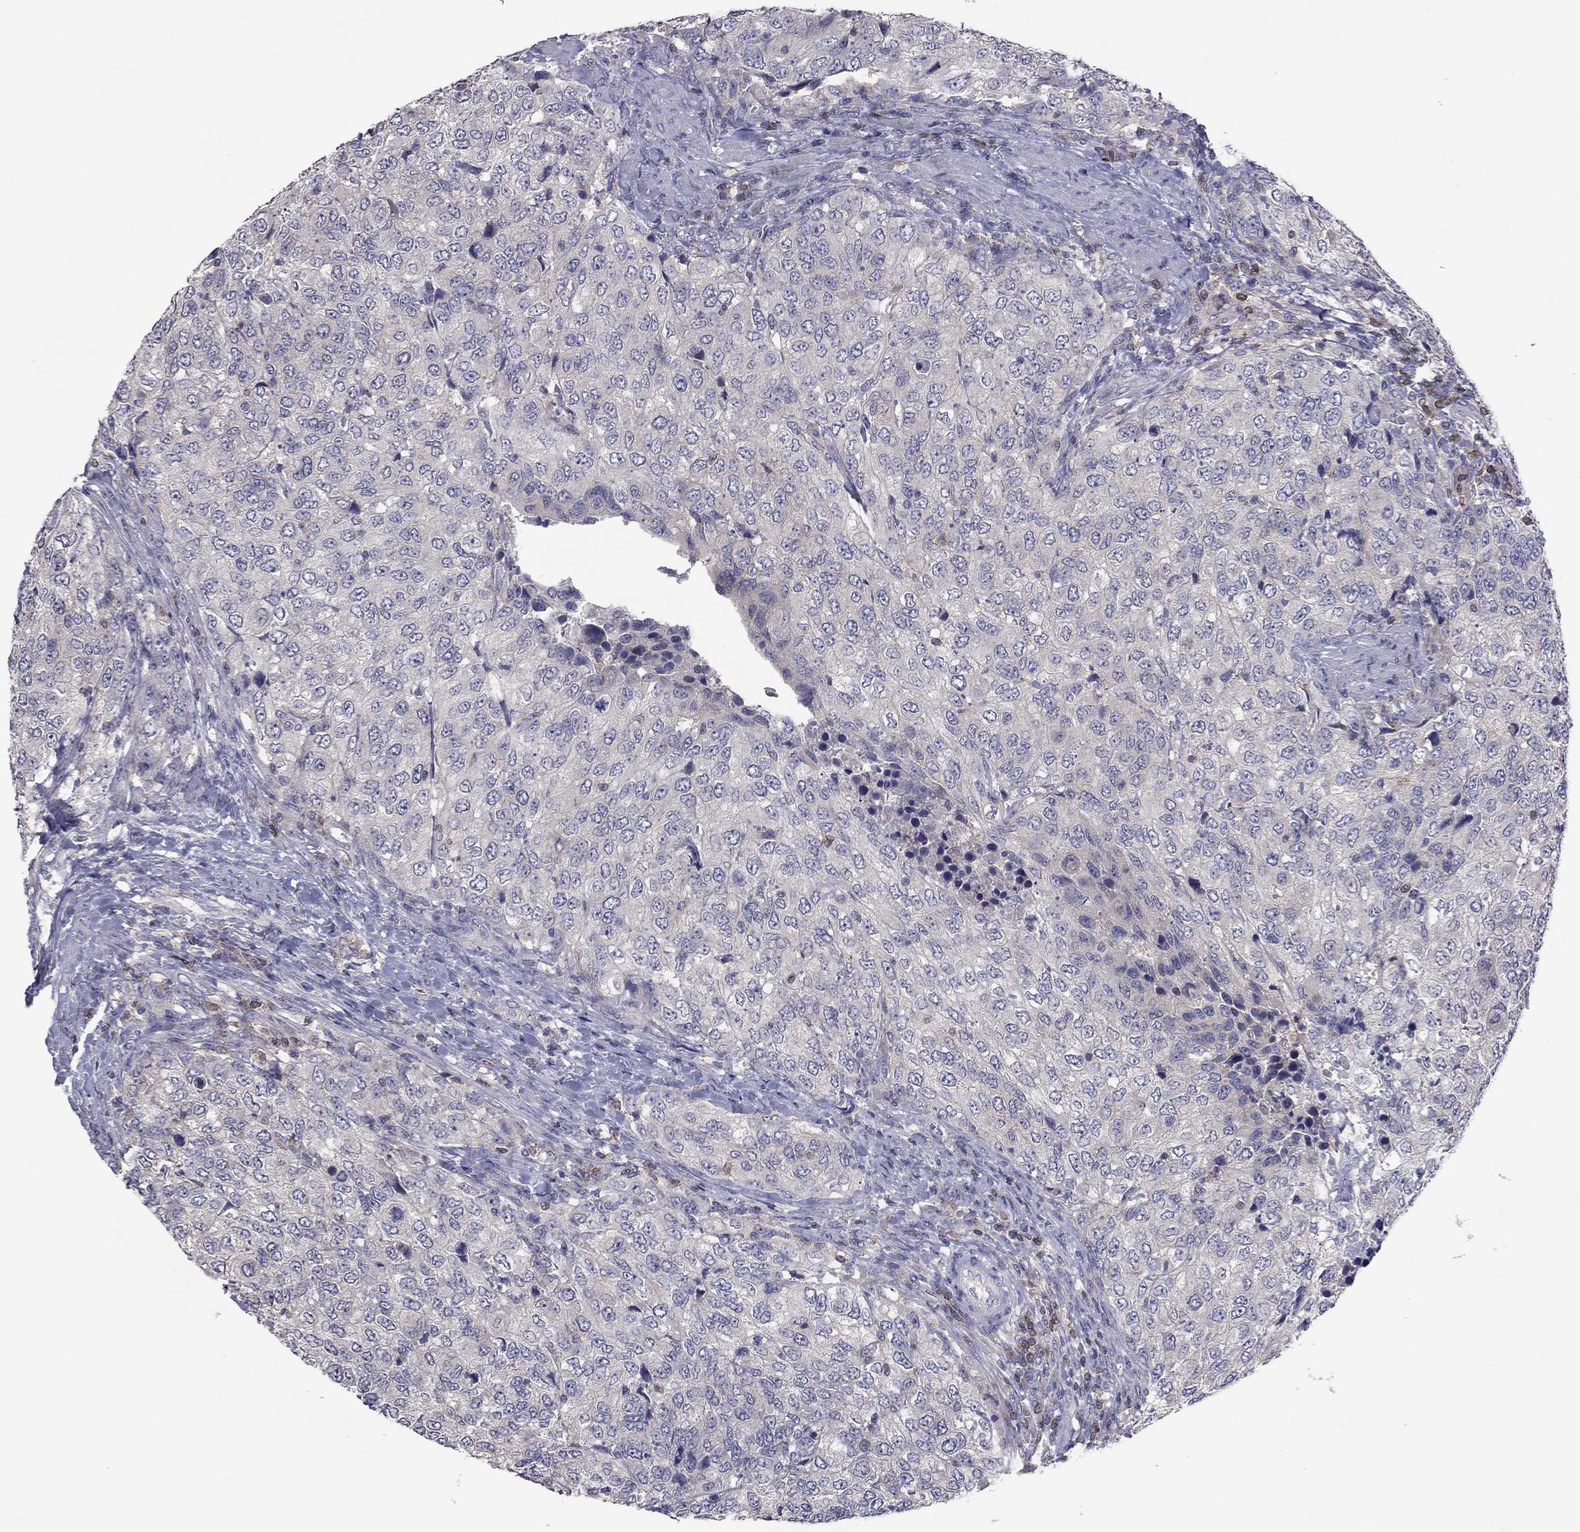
{"staining": {"intensity": "negative", "quantity": "none", "location": "none"}, "tissue": "urothelial cancer", "cell_type": "Tumor cells", "image_type": "cancer", "snomed": [{"axis": "morphology", "description": "Urothelial carcinoma, High grade"}, {"axis": "topography", "description": "Urinary bladder"}], "caption": "High power microscopy micrograph of an IHC micrograph of urothelial cancer, revealing no significant staining in tumor cells. The staining is performed using DAB (3,3'-diaminobenzidine) brown chromogen with nuclei counter-stained in using hematoxylin.", "gene": "IPCEF1", "patient": {"sex": "female", "age": 78}}